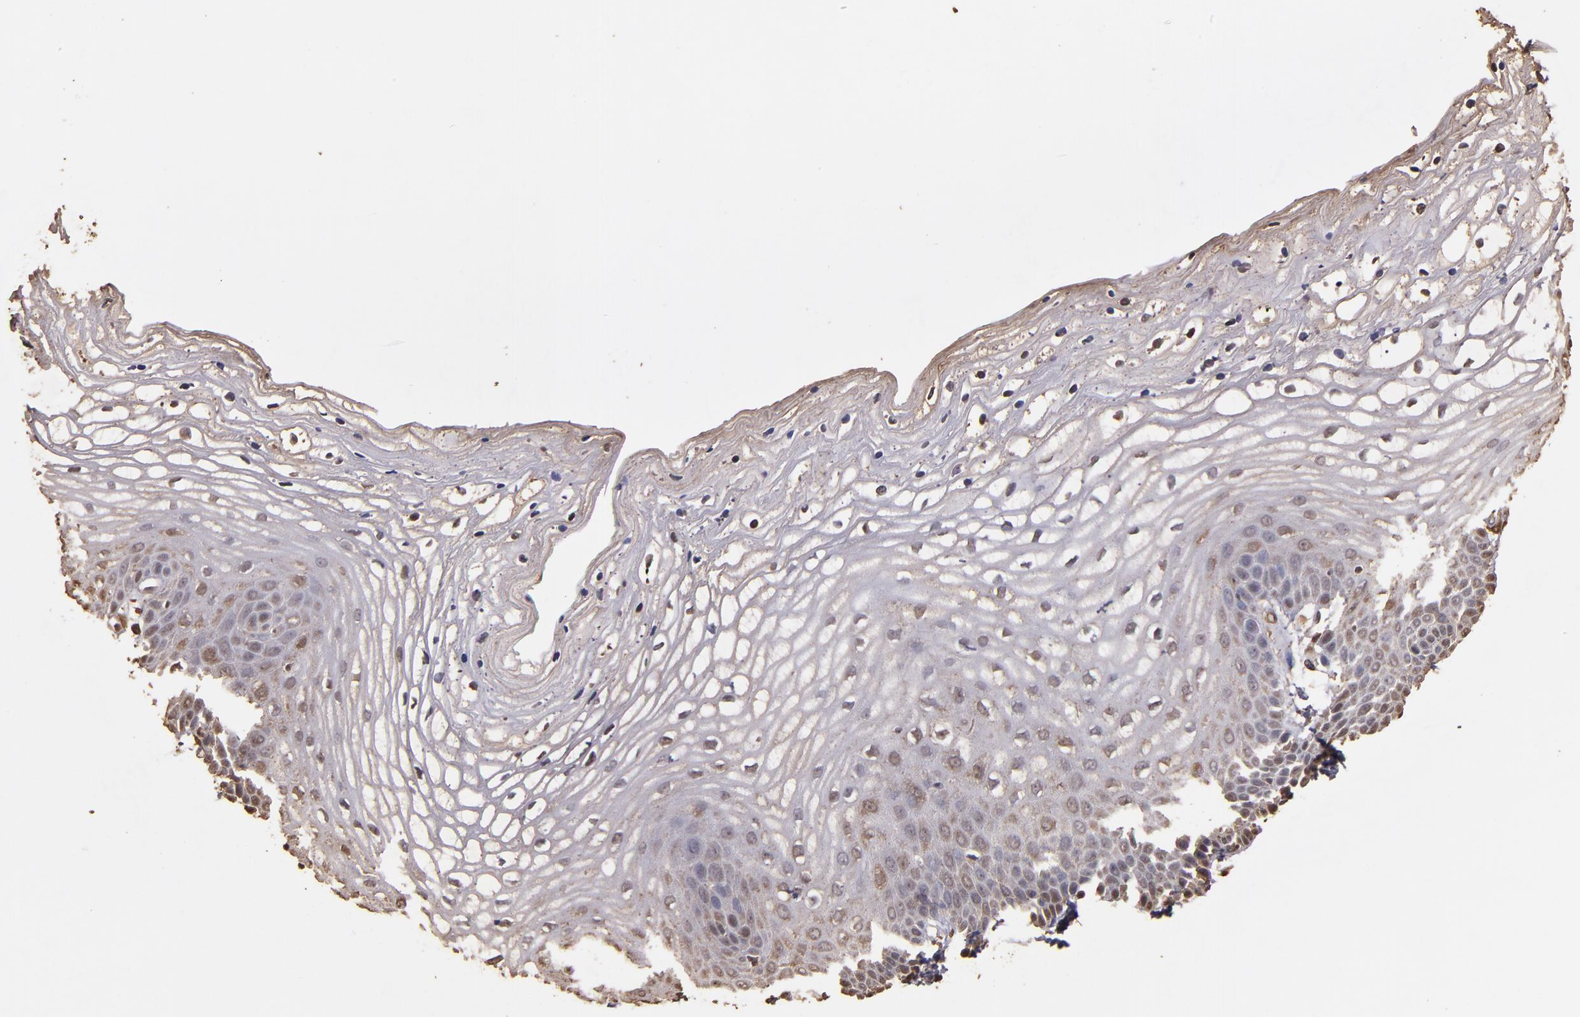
{"staining": {"intensity": "moderate", "quantity": "25%-75%", "location": "cytoplasmic/membranous,nuclear"}, "tissue": "vagina", "cell_type": "Squamous epithelial cells", "image_type": "normal", "snomed": [{"axis": "morphology", "description": "Normal tissue, NOS"}, {"axis": "topography", "description": "Vagina"}], "caption": "This photomicrograph reveals immunohistochemistry (IHC) staining of unremarkable human vagina, with medium moderate cytoplasmic/membranous,nuclear positivity in approximately 25%-75% of squamous epithelial cells.", "gene": "S100A6", "patient": {"sex": "female", "age": 68}}